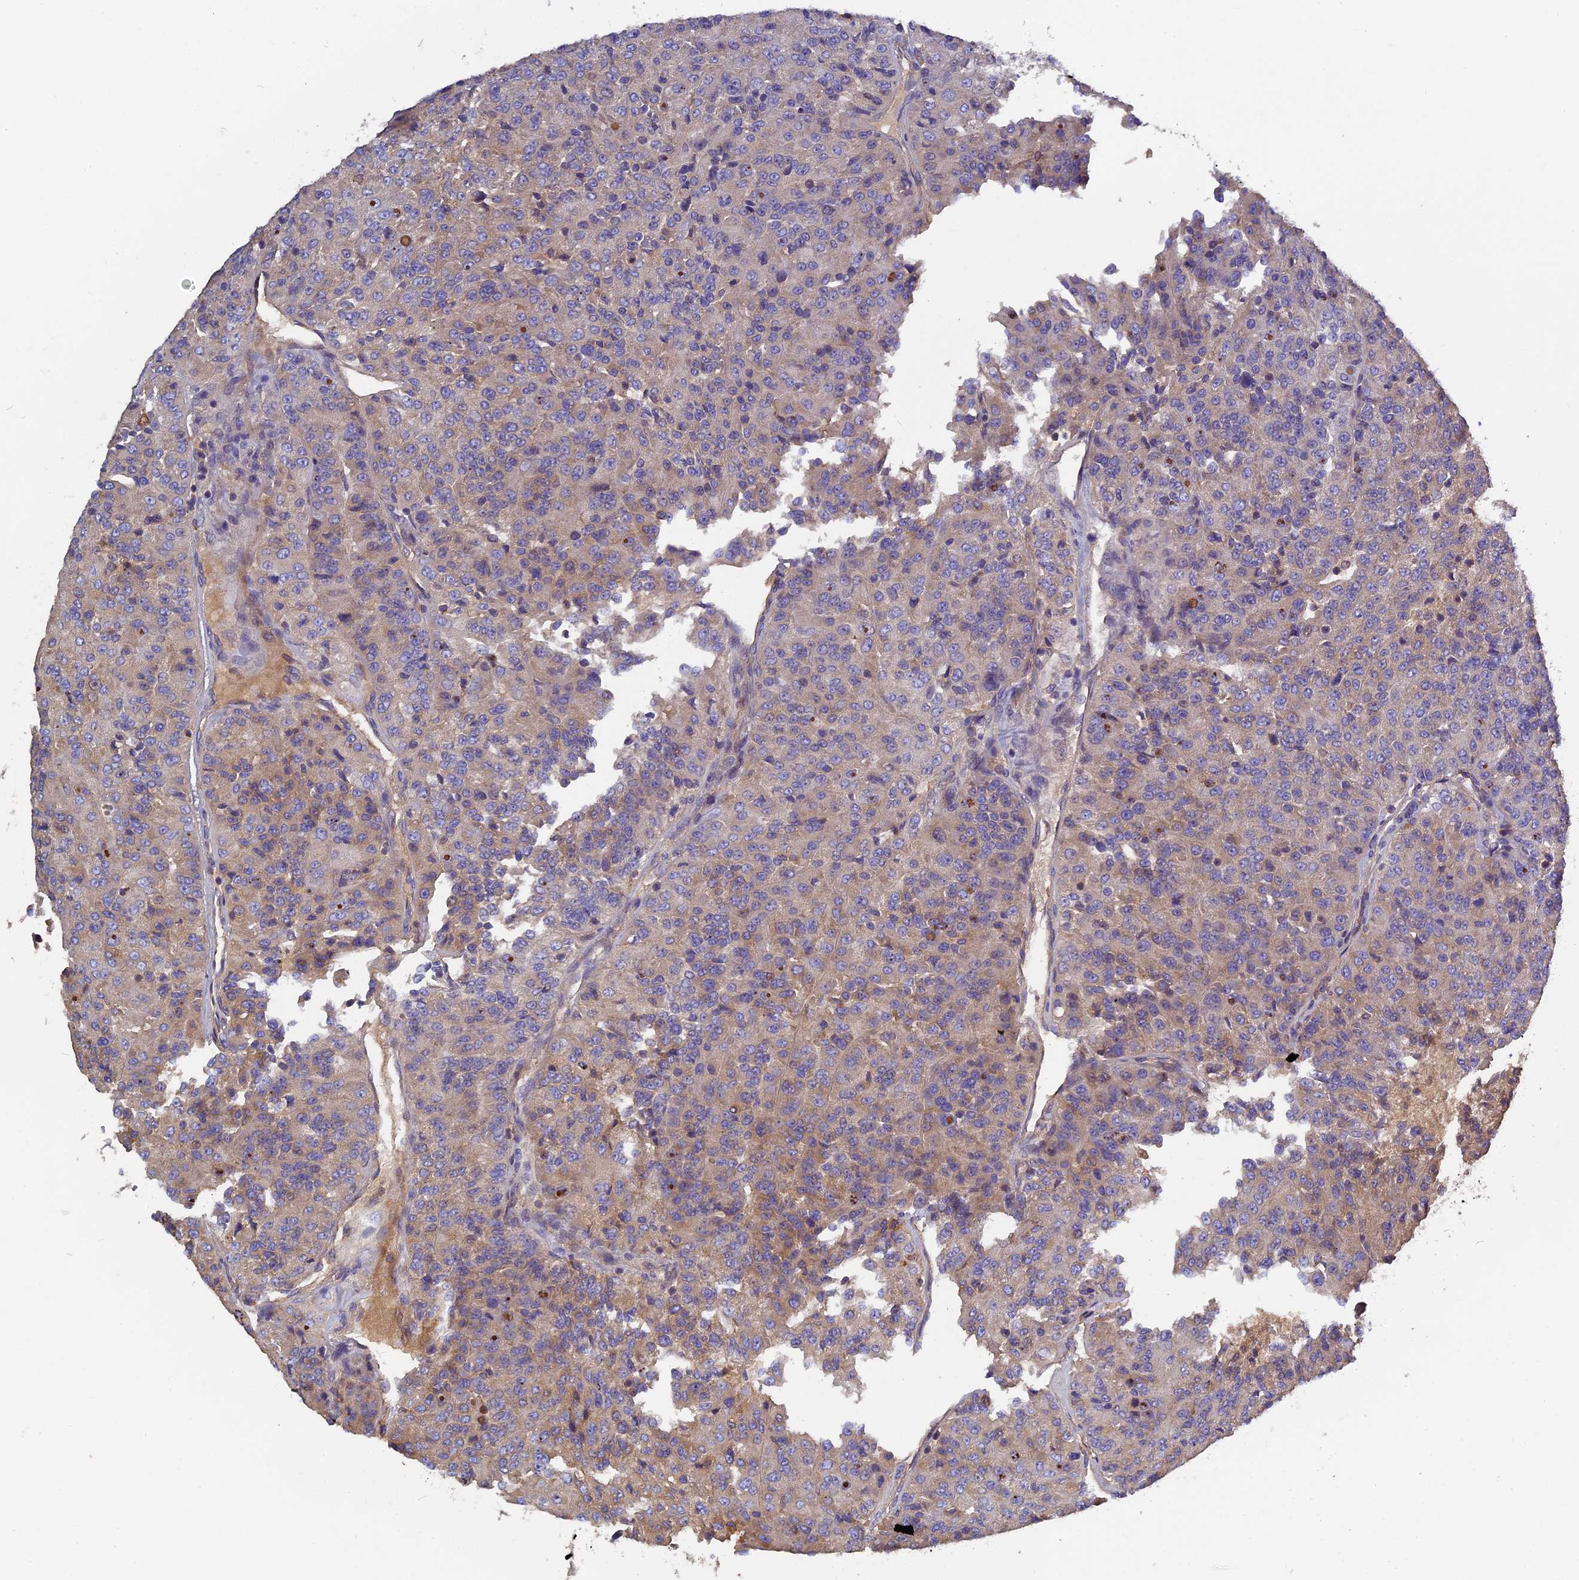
{"staining": {"intensity": "weak", "quantity": "<25%", "location": "cytoplasmic/membranous"}, "tissue": "renal cancer", "cell_type": "Tumor cells", "image_type": "cancer", "snomed": [{"axis": "morphology", "description": "Adenocarcinoma, NOS"}, {"axis": "topography", "description": "Kidney"}], "caption": "Tumor cells are negative for protein expression in human renal cancer (adenocarcinoma).", "gene": "CCDC153", "patient": {"sex": "female", "age": 63}}